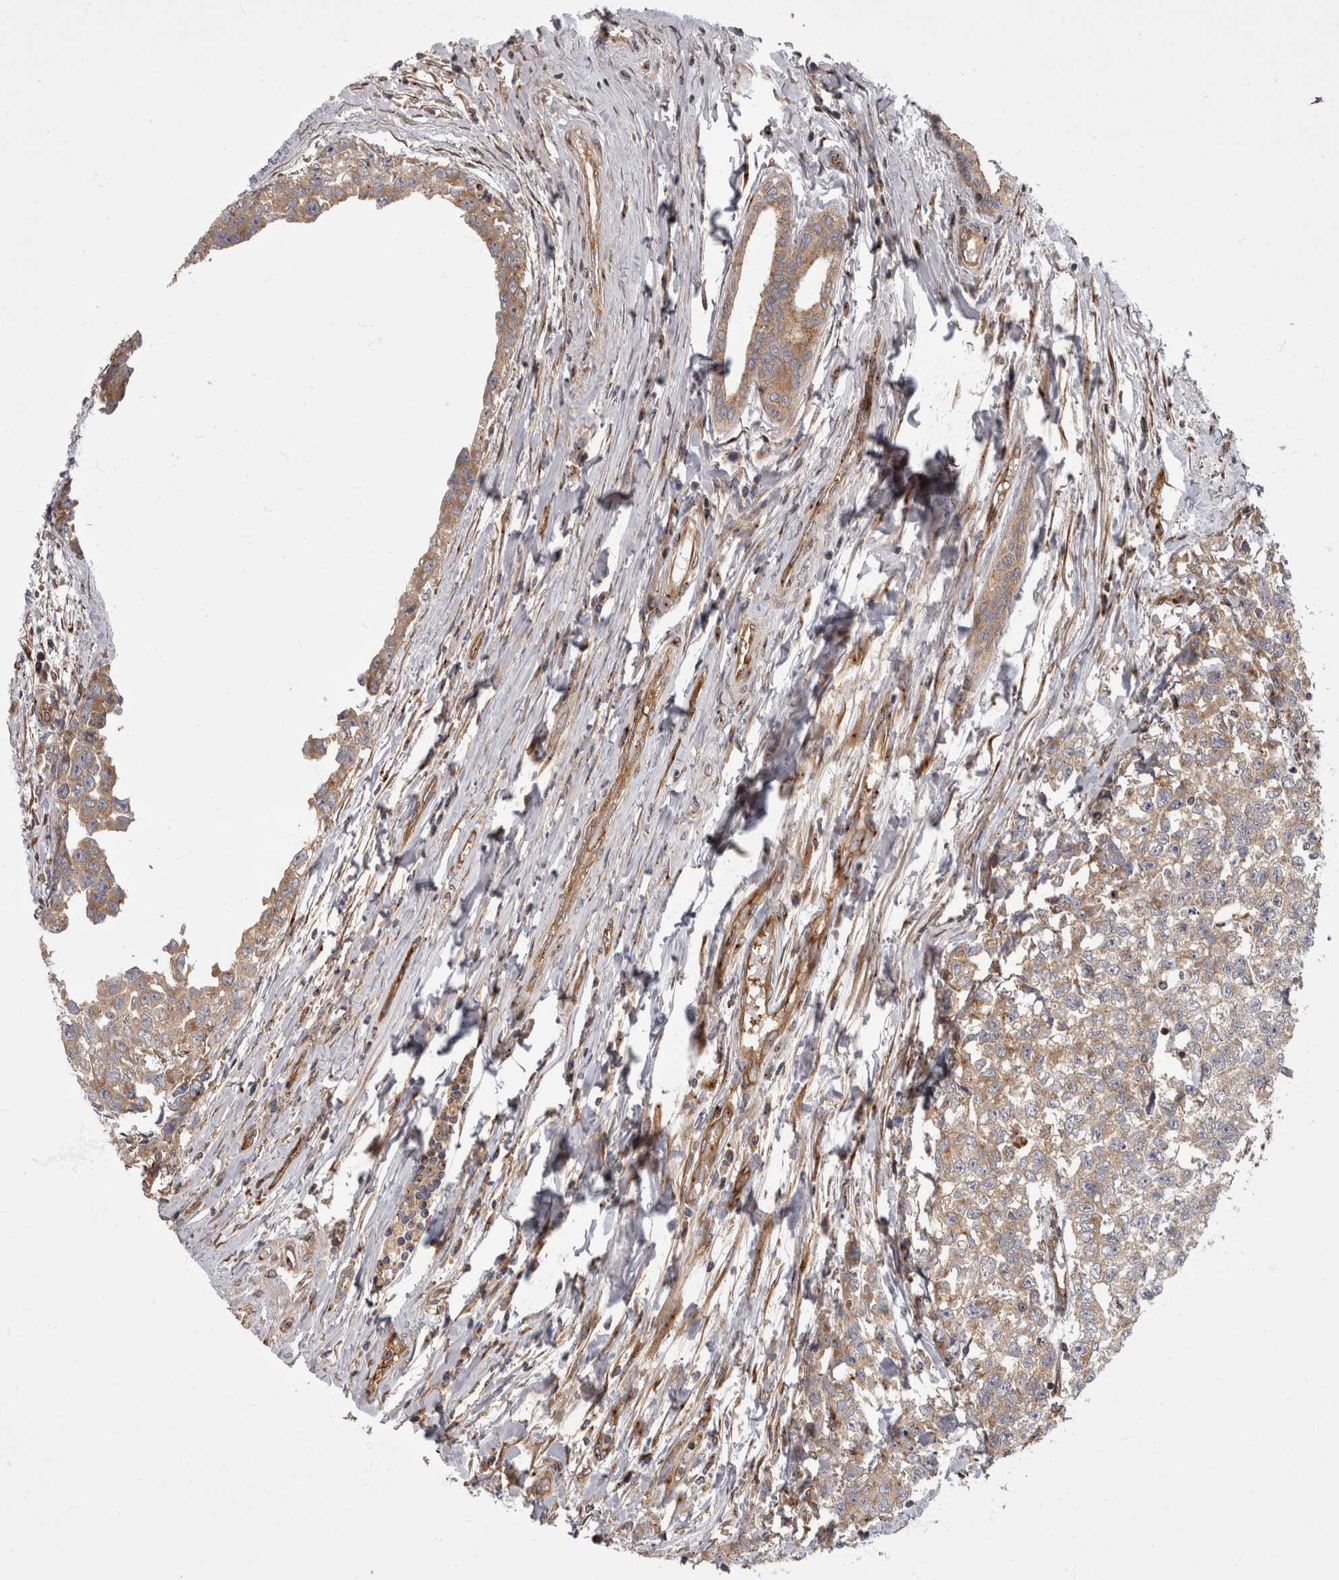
{"staining": {"intensity": "weak", "quantity": ">75%", "location": "cytoplasmic/membranous"}, "tissue": "testis cancer", "cell_type": "Tumor cells", "image_type": "cancer", "snomed": [{"axis": "morphology", "description": "Carcinoma, Embryonal, NOS"}, {"axis": "topography", "description": "Testis"}], "caption": "Testis embryonal carcinoma was stained to show a protein in brown. There is low levels of weak cytoplasmic/membranous expression in about >75% of tumor cells.", "gene": "HOOK3", "patient": {"sex": "male", "age": 28}}